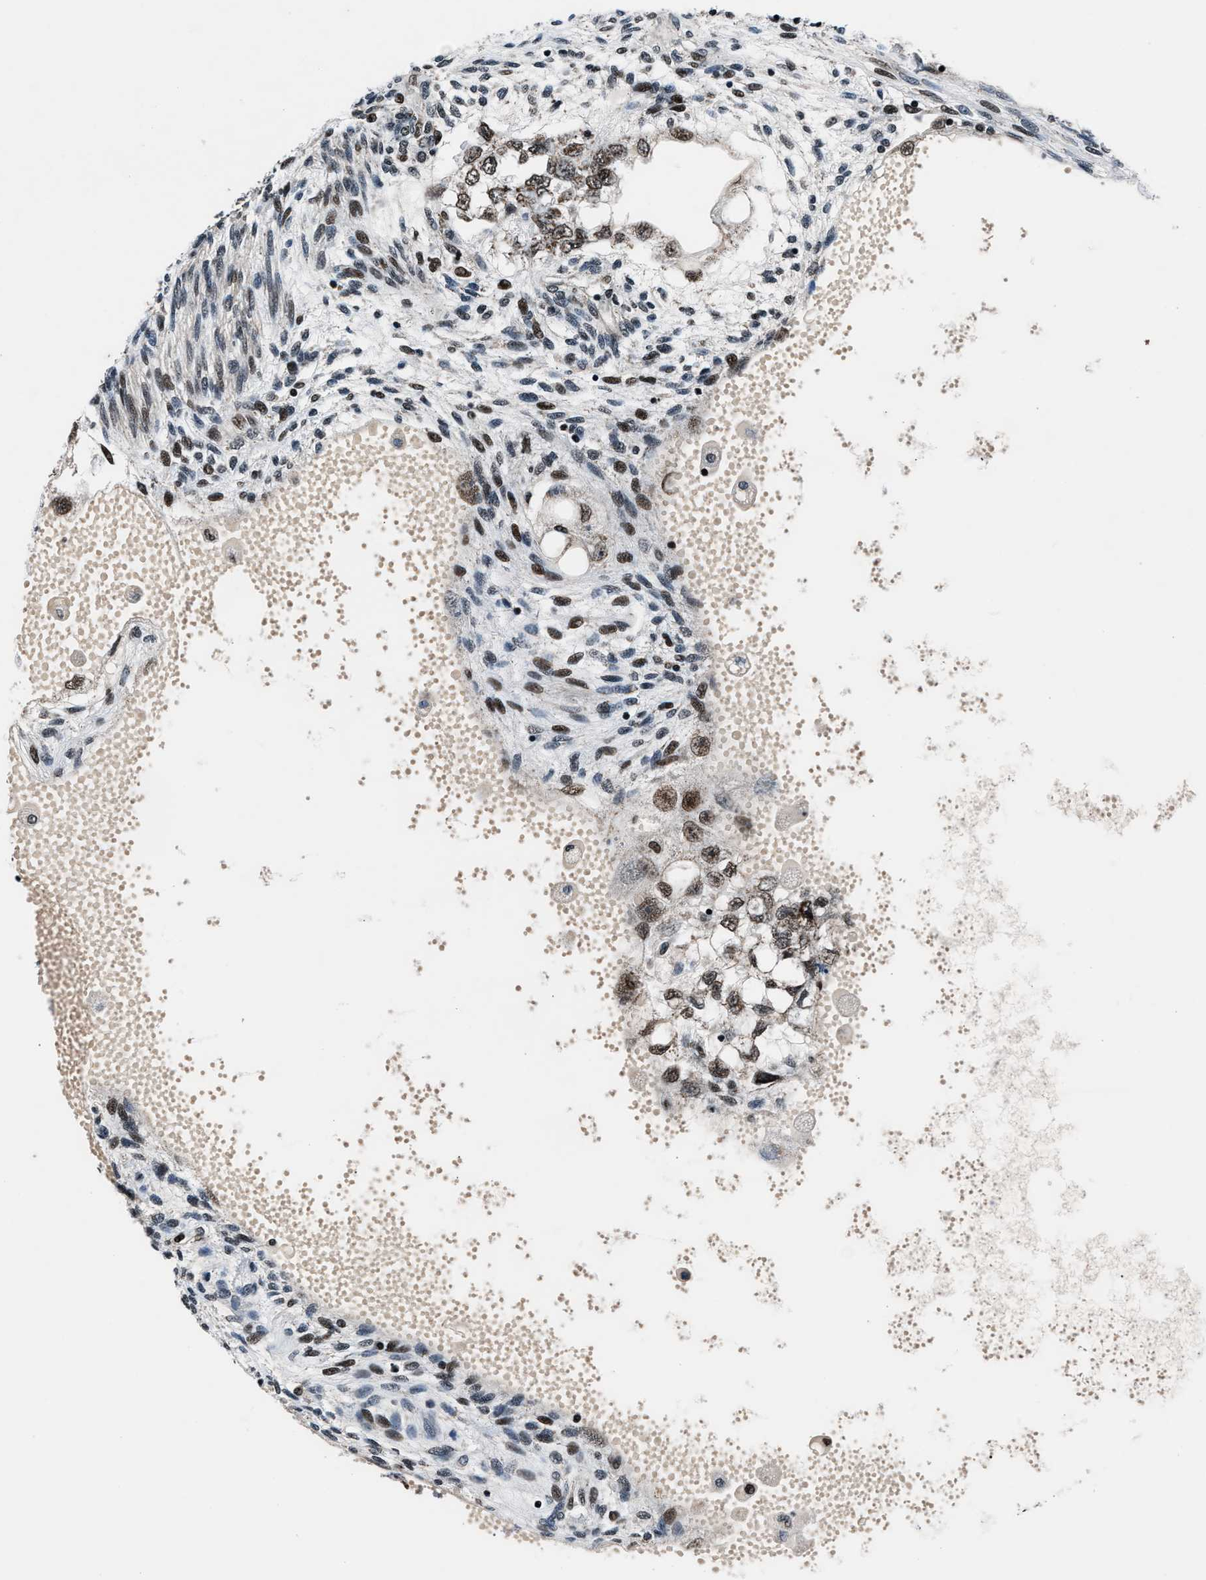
{"staining": {"intensity": "moderate", "quantity": ">75%", "location": "nuclear"}, "tissue": "testis cancer", "cell_type": "Tumor cells", "image_type": "cancer", "snomed": [{"axis": "morphology", "description": "Seminoma, NOS"}, {"axis": "topography", "description": "Testis"}], "caption": "Testis cancer (seminoma) was stained to show a protein in brown. There is medium levels of moderate nuclear positivity in about >75% of tumor cells.", "gene": "PRRC2B", "patient": {"sex": "male", "age": 28}}